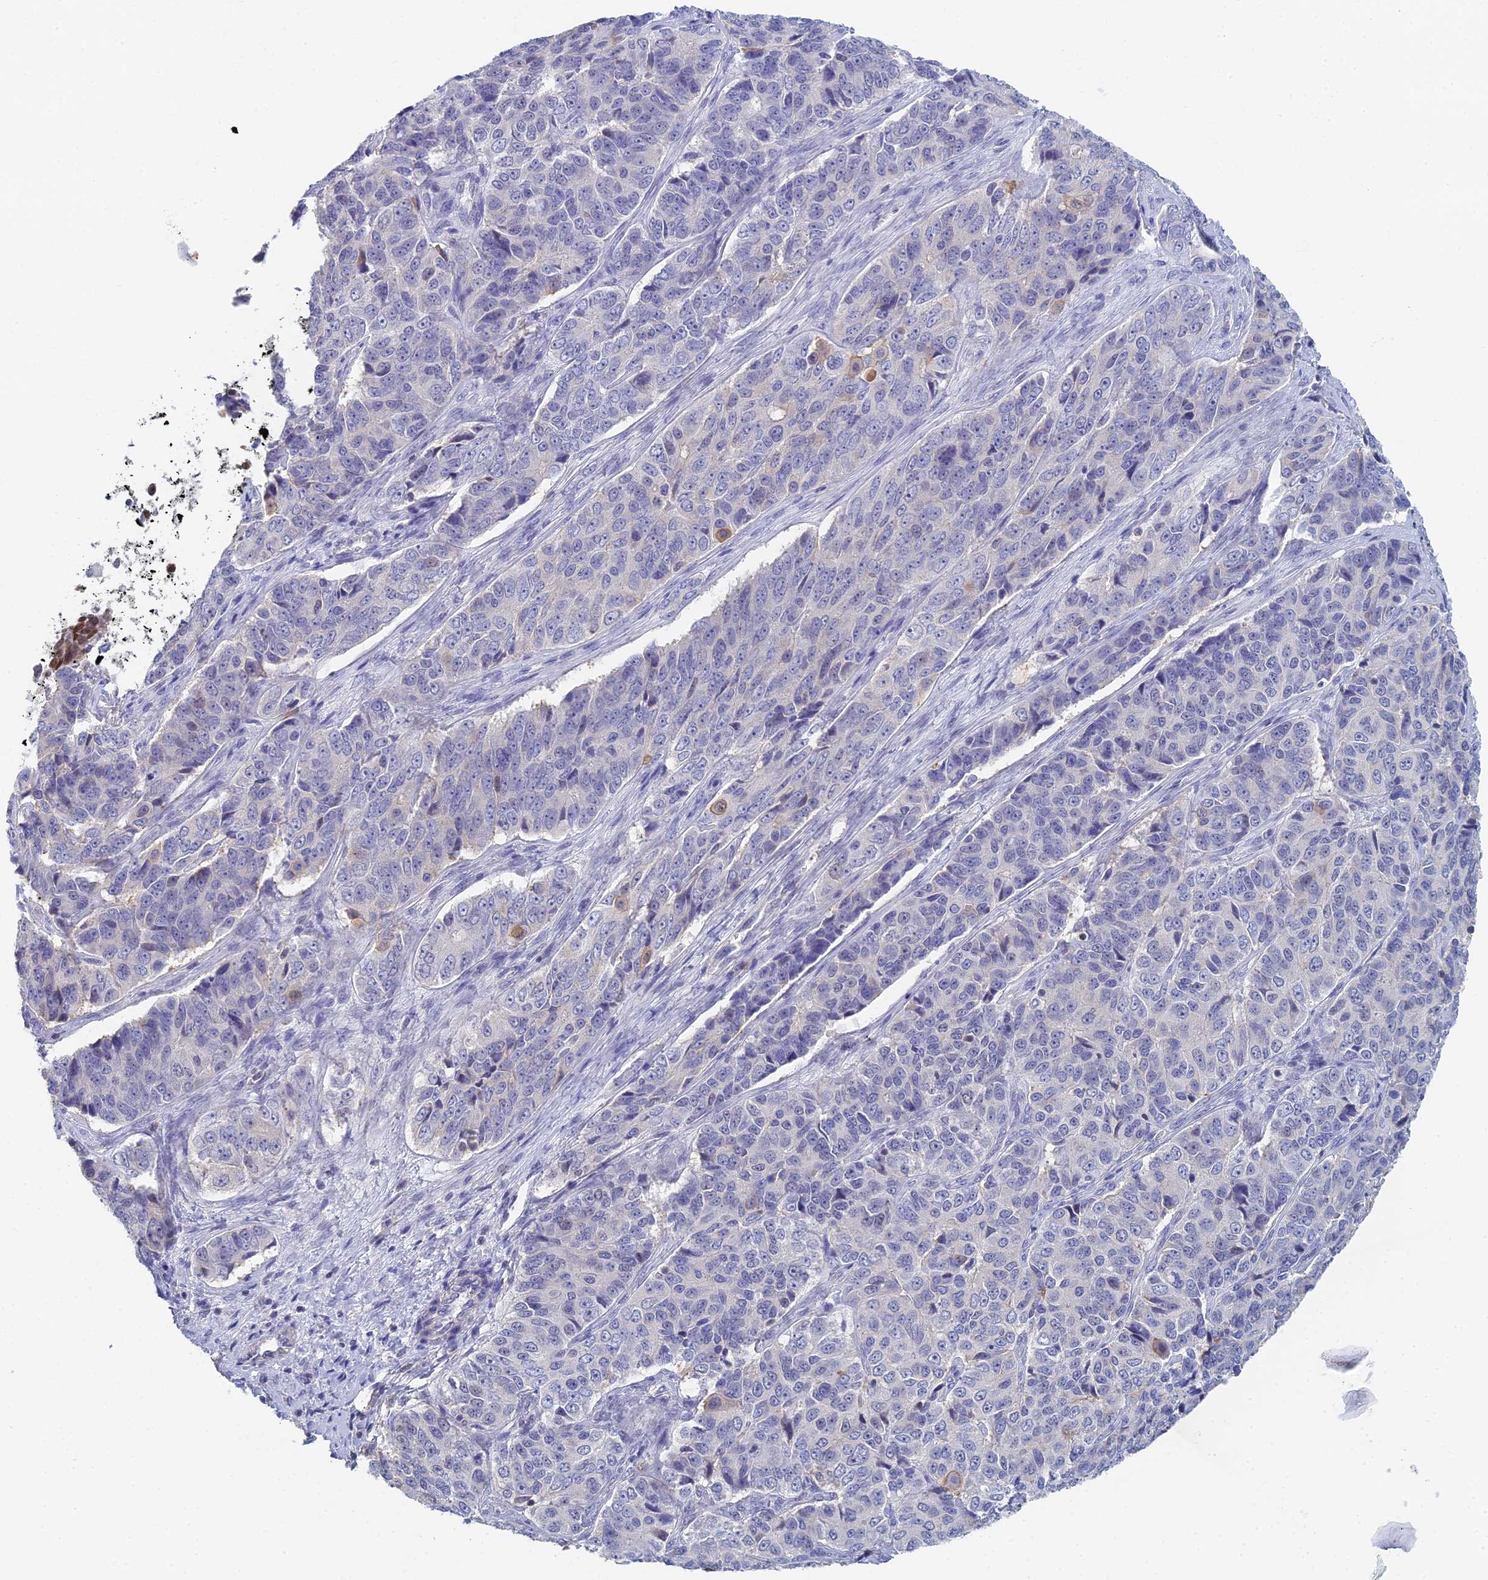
{"staining": {"intensity": "negative", "quantity": "none", "location": "none"}, "tissue": "ovarian cancer", "cell_type": "Tumor cells", "image_type": "cancer", "snomed": [{"axis": "morphology", "description": "Carcinoma, endometroid"}, {"axis": "topography", "description": "Ovary"}], "caption": "High magnification brightfield microscopy of ovarian cancer (endometroid carcinoma) stained with DAB (brown) and counterstained with hematoxylin (blue): tumor cells show no significant staining.", "gene": "MCM2", "patient": {"sex": "female", "age": 51}}